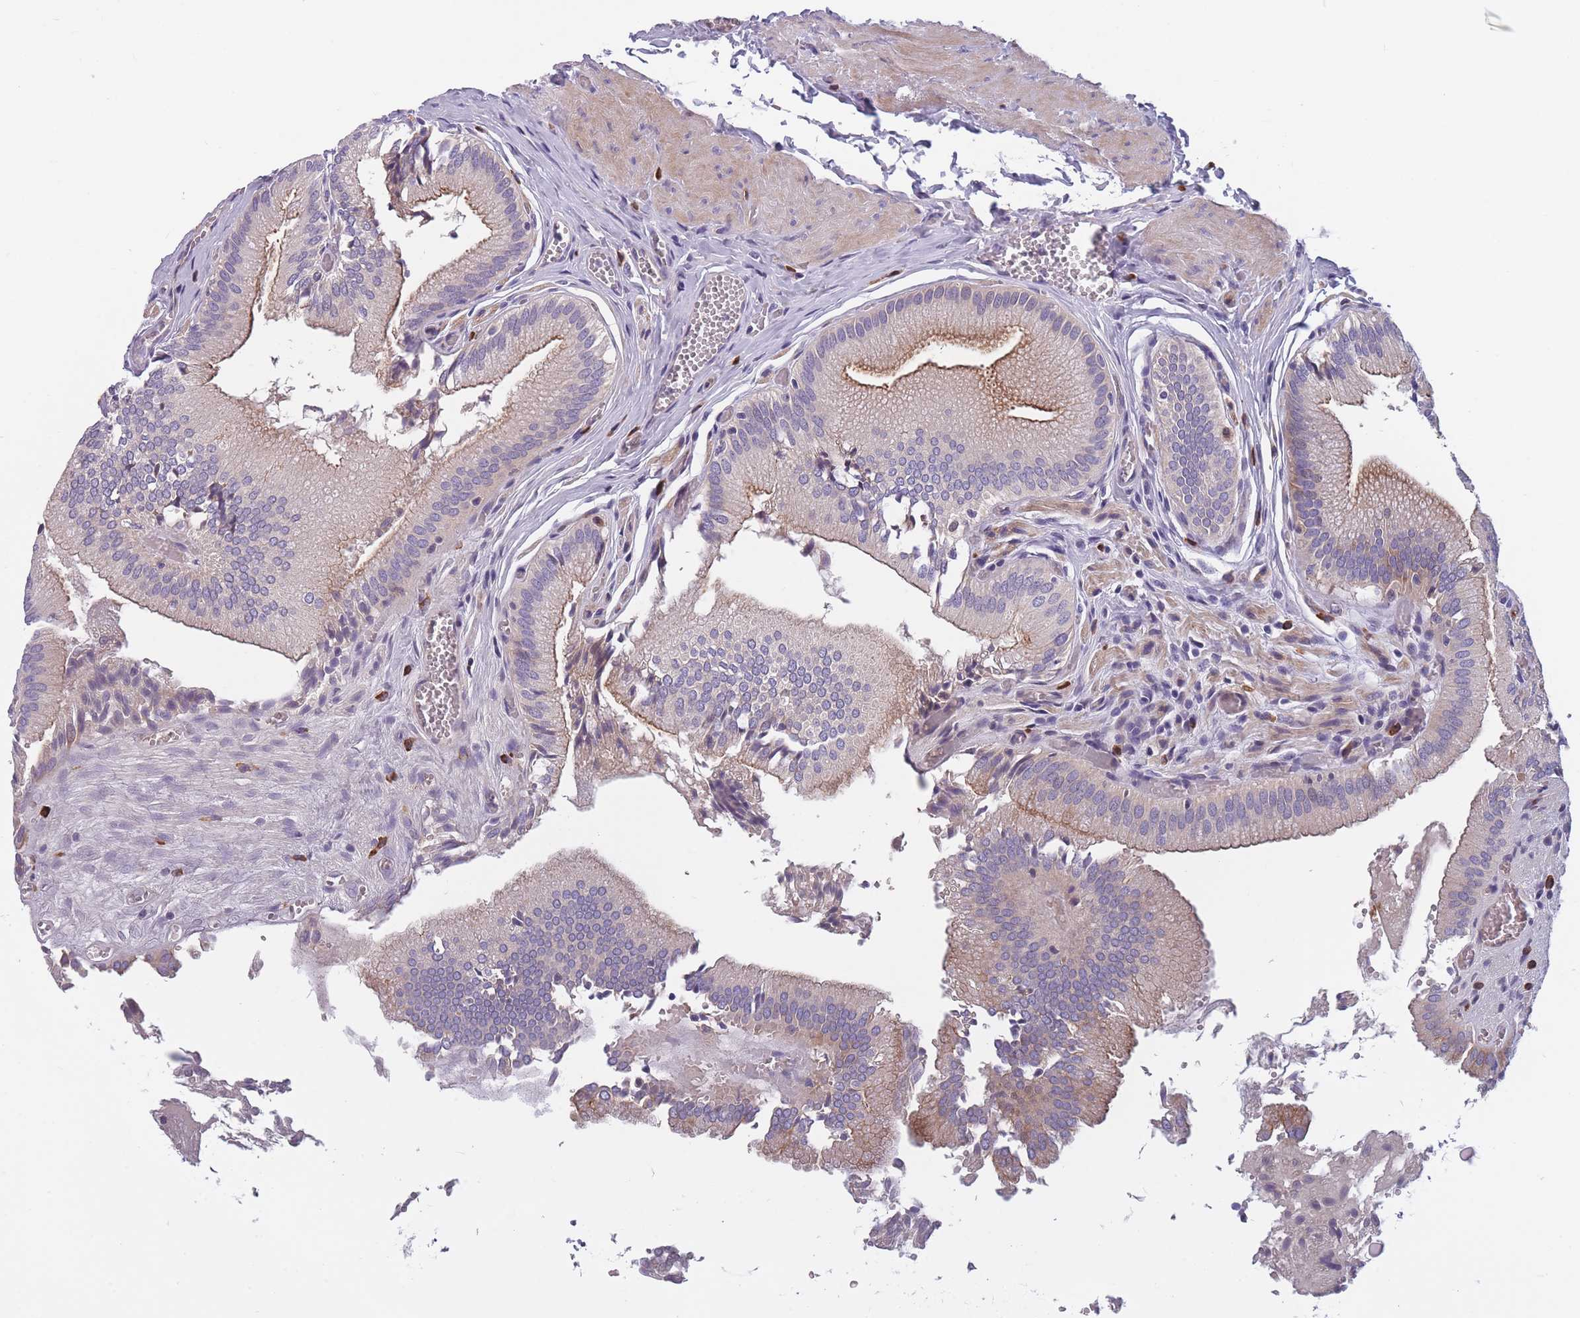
{"staining": {"intensity": "moderate", "quantity": "25%-75%", "location": "cytoplasmic/membranous"}, "tissue": "gallbladder", "cell_type": "Glandular cells", "image_type": "normal", "snomed": [{"axis": "morphology", "description": "Normal tissue, NOS"}, {"axis": "topography", "description": "Gallbladder"}, {"axis": "topography", "description": "Peripheral nerve tissue"}], "caption": "Gallbladder stained for a protein reveals moderate cytoplasmic/membranous positivity in glandular cells. The staining is performed using DAB brown chromogen to label protein expression. The nuclei are counter-stained blue using hematoxylin.", "gene": "FAM83F", "patient": {"sex": "male", "age": 17}}